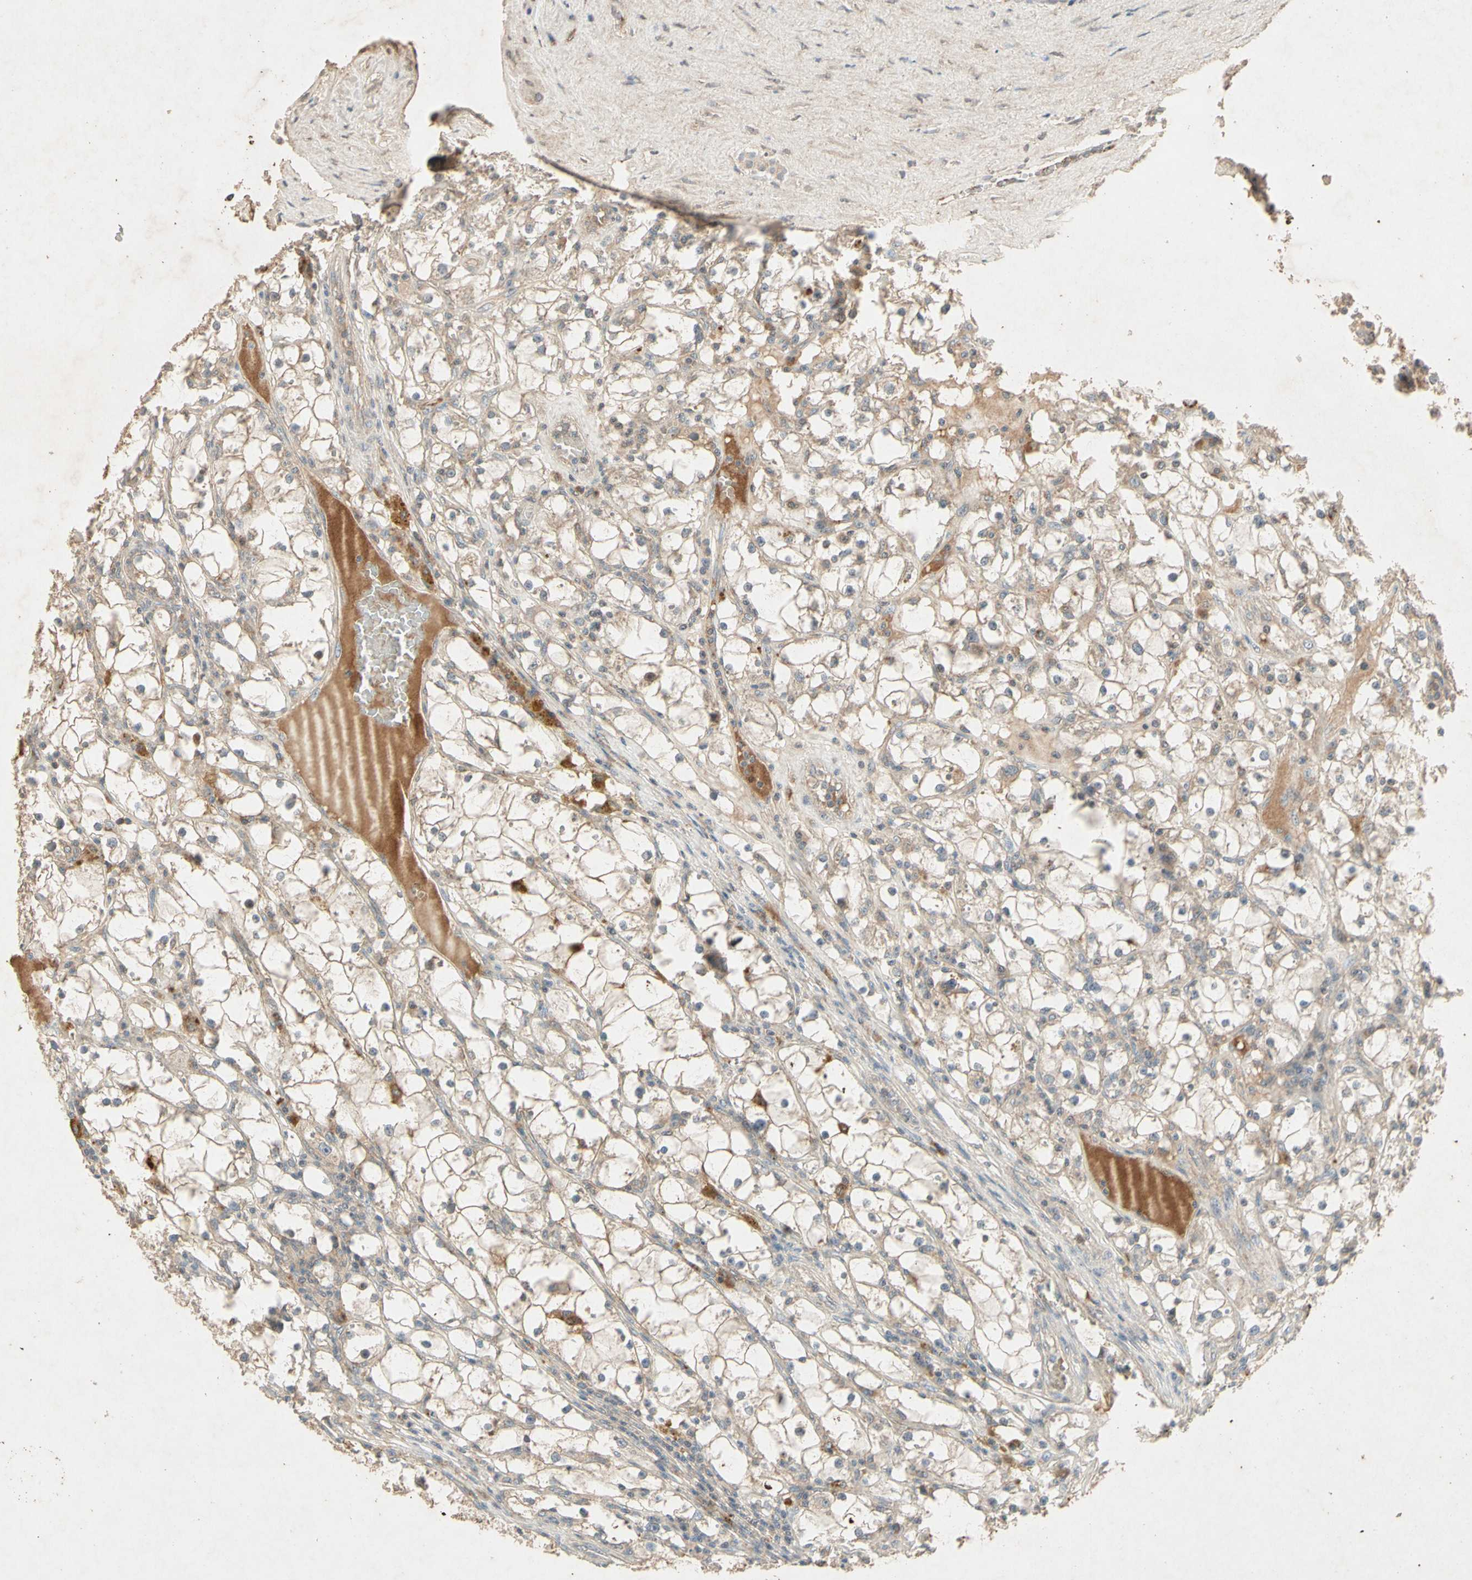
{"staining": {"intensity": "weak", "quantity": "25%-75%", "location": "cytoplasmic/membranous"}, "tissue": "renal cancer", "cell_type": "Tumor cells", "image_type": "cancer", "snomed": [{"axis": "morphology", "description": "Adenocarcinoma, NOS"}, {"axis": "topography", "description": "Kidney"}], "caption": "This histopathology image reveals adenocarcinoma (renal) stained with IHC to label a protein in brown. The cytoplasmic/membranous of tumor cells show weak positivity for the protein. Nuclei are counter-stained blue.", "gene": "GPLD1", "patient": {"sex": "male", "age": 56}}